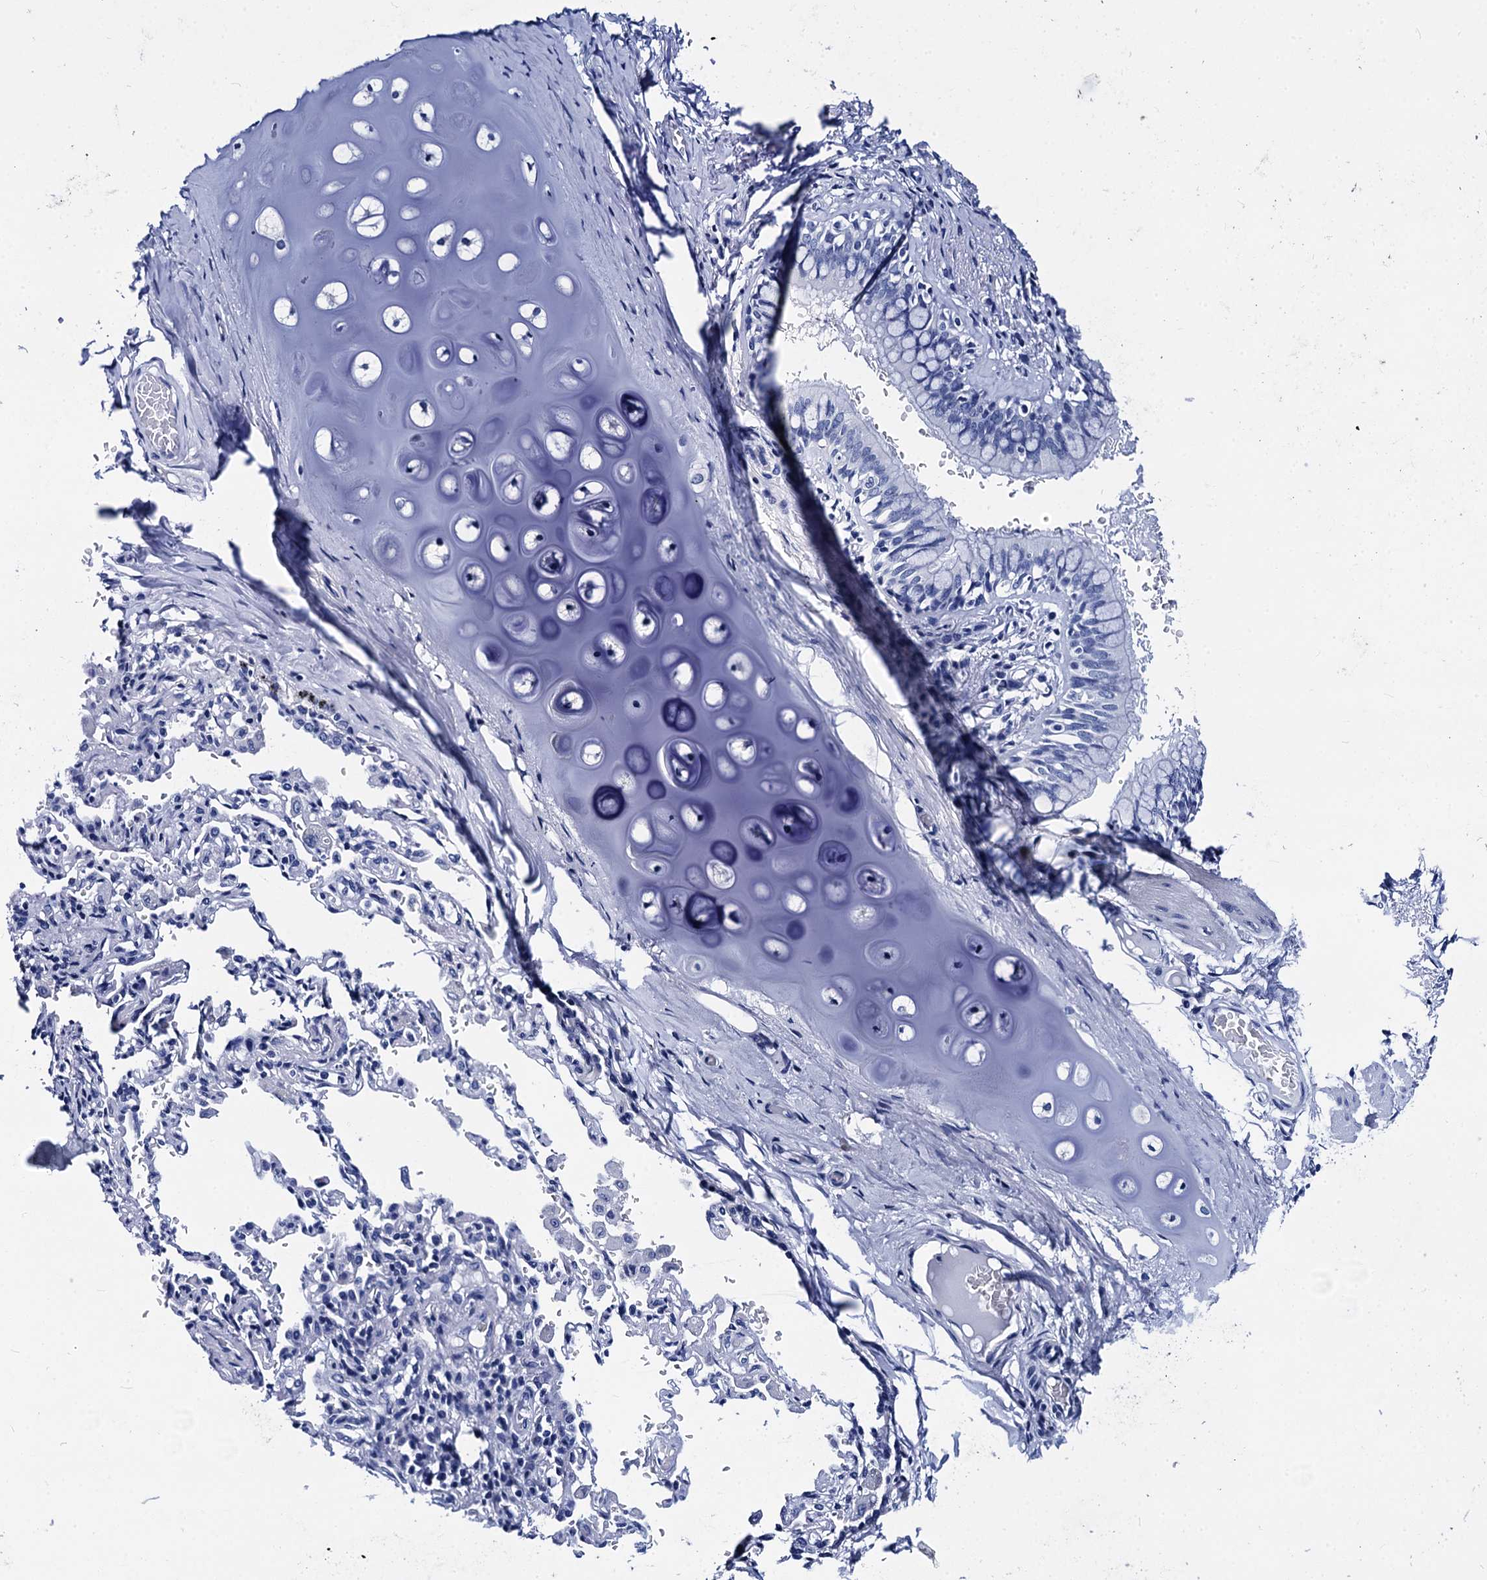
{"staining": {"intensity": "negative", "quantity": "none", "location": "none"}, "tissue": "bronchus", "cell_type": "Respiratory epithelial cells", "image_type": "normal", "snomed": [{"axis": "morphology", "description": "Normal tissue, NOS"}, {"axis": "topography", "description": "Cartilage tissue"}, {"axis": "topography", "description": "Bronchus"}], "caption": "There is no significant positivity in respiratory epithelial cells of bronchus. (Immunohistochemistry (ihc), brightfield microscopy, high magnification).", "gene": "MYBPC3", "patient": {"sex": "female", "age": 36}}